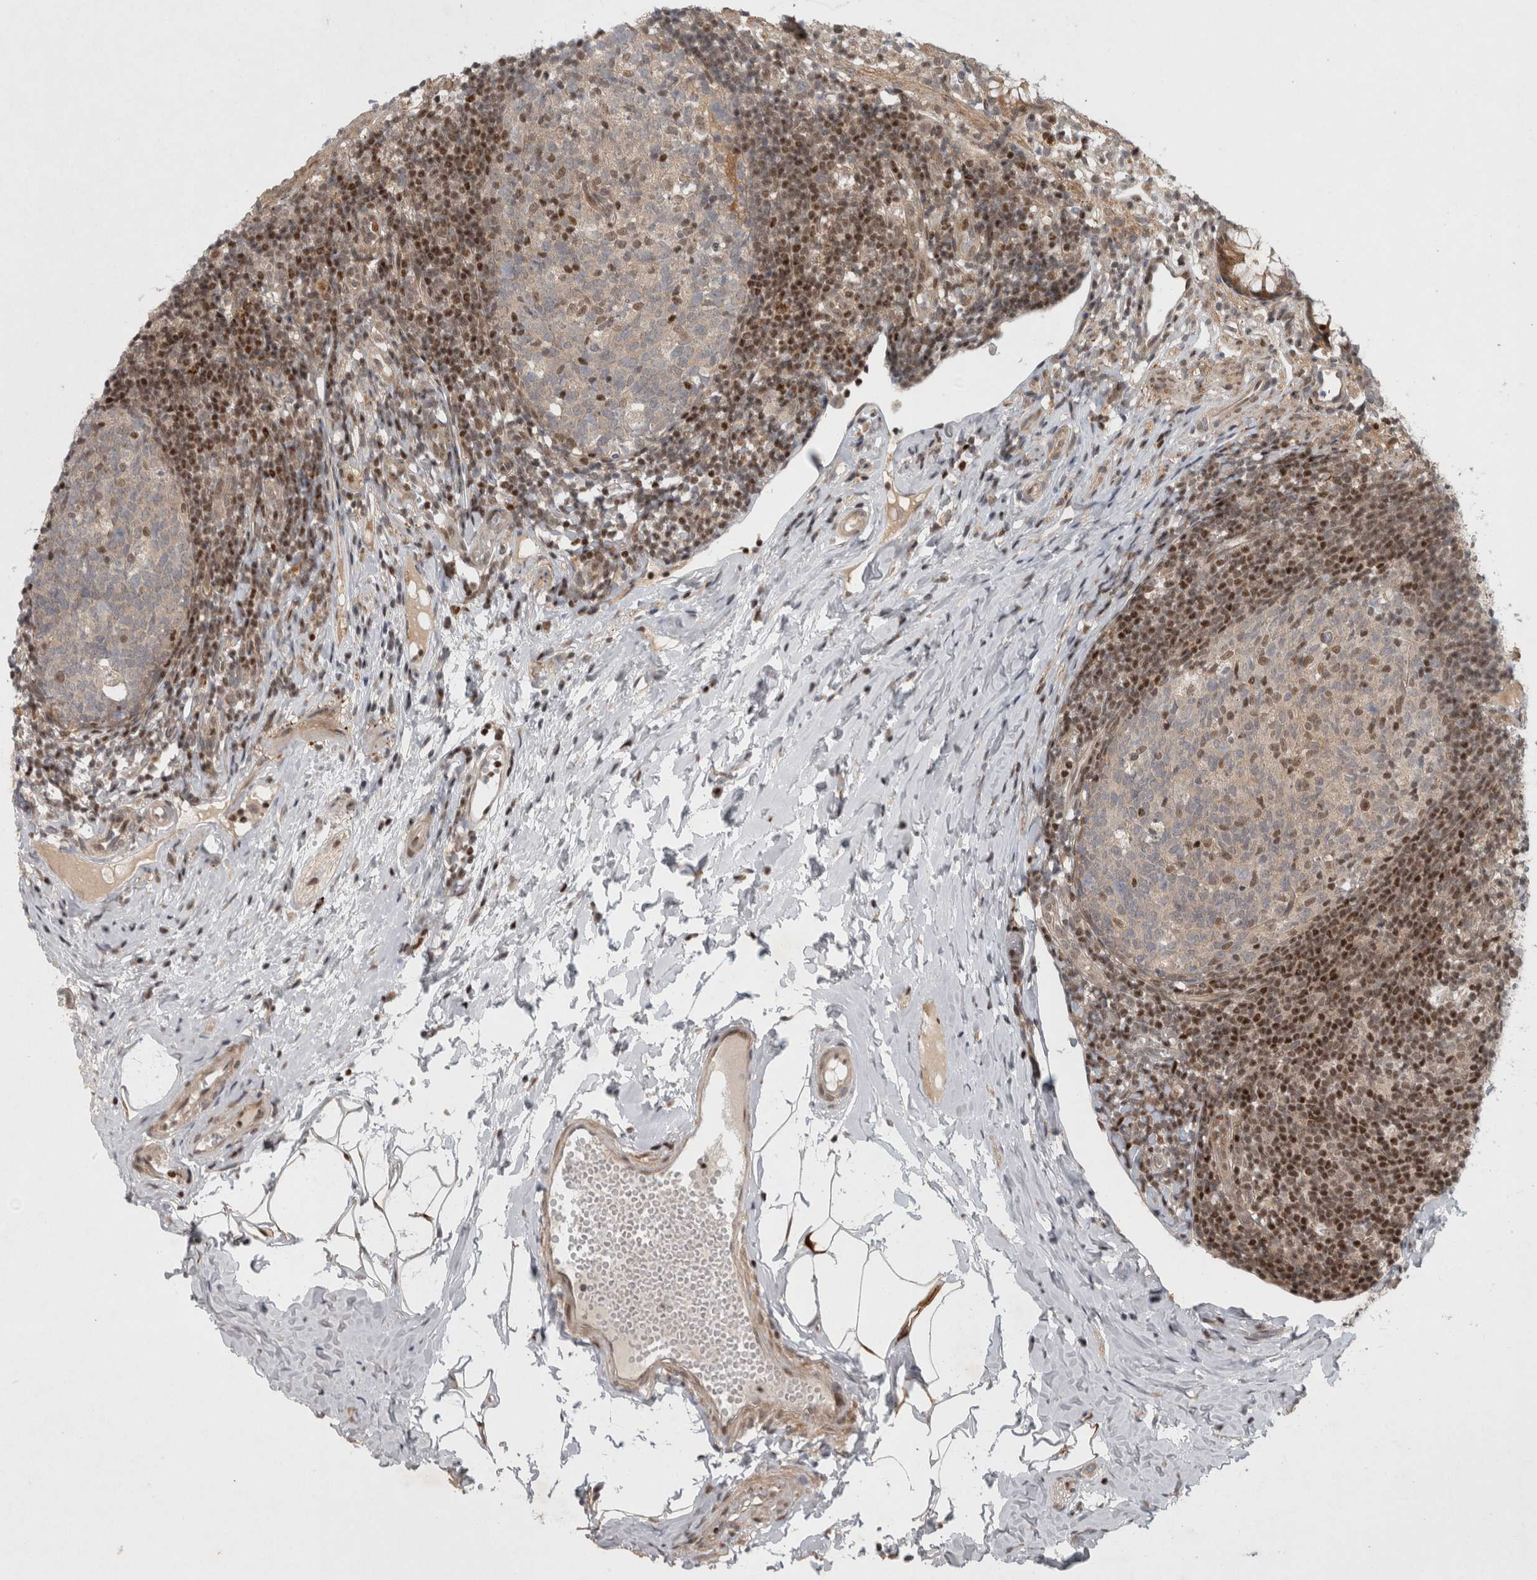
{"staining": {"intensity": "moderate", "quantity": ">75%", "location": "cytoplasmic/membranous"}, "tissue": "appendix", "cell_type": "Glandular cells", "image_type": "normal", "snomed": [{"axis": "morphology", "description": "Normal tissue, NOS"}, {"axis": "topography", "description": "Appendix"}], "caption": "The histopathology image shows a brown stain indicating the presence of a protein in the cytoplasmic/membranous of glandular cells in appendix.", "gene": "KDM8", "patient": {"sex": "female", "age": 20}}